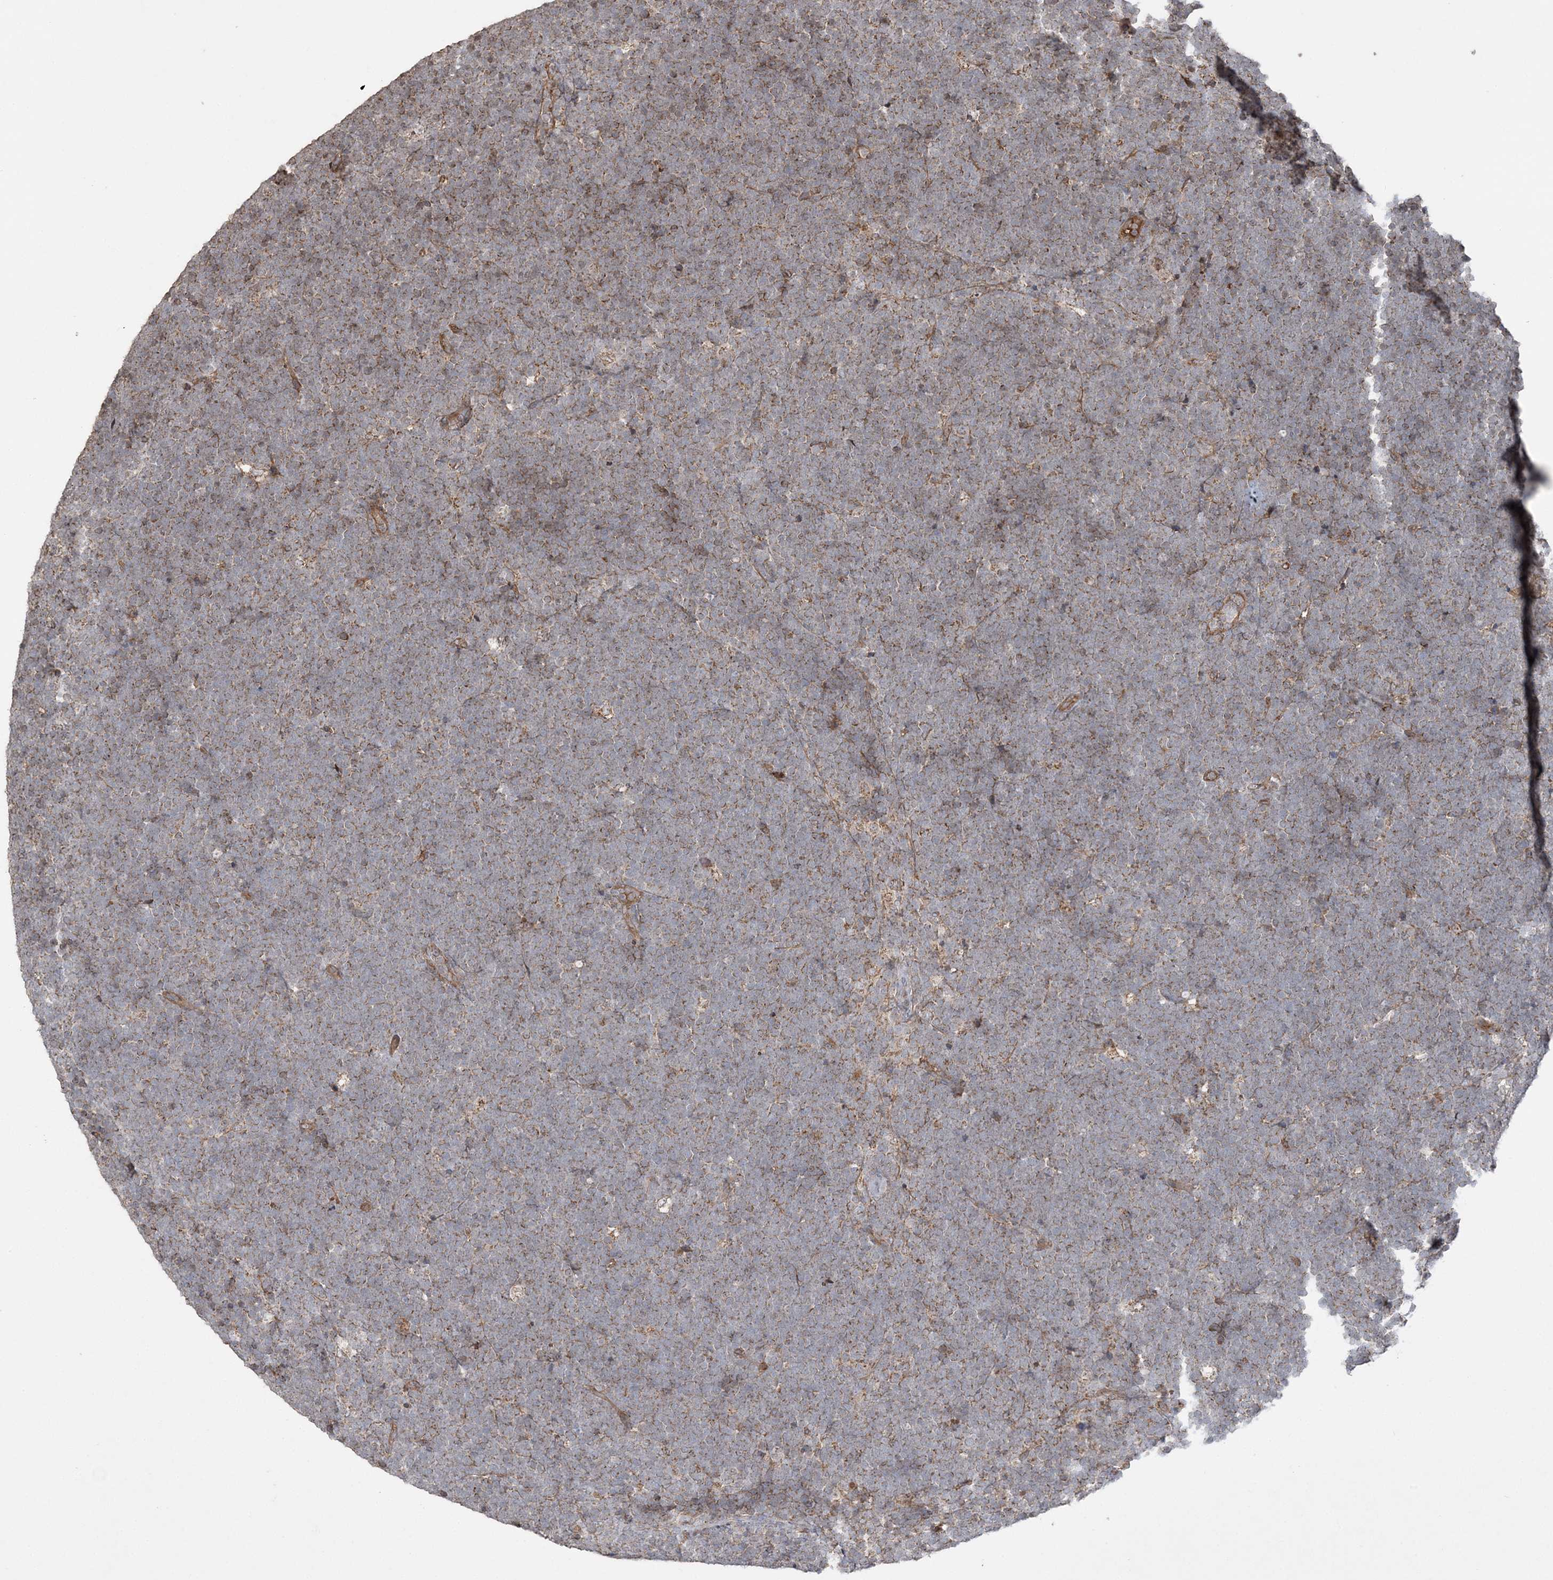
{"staining": {"intensity": "weak", "quantity": "25%-75%", "location": "cytoplasmic/membranous"}, "tissue": "lymphoma", "cell_type": "Tumor cells", "image_type": "cancer", "snomed": [{"axis": "morphology", "description": "Malignant lymphoma, non-Hodgkin's type, High grade"}, {"axis": "topography", "description": "Lymph node"}], "caption": "A histopathology image of human lymphoma stained for a protein exhibits weak cytoplasmic/membranous brown staining in tumor cells.", "gene": "SCLT1", "patient": {"sex": "male", "age": 13}}